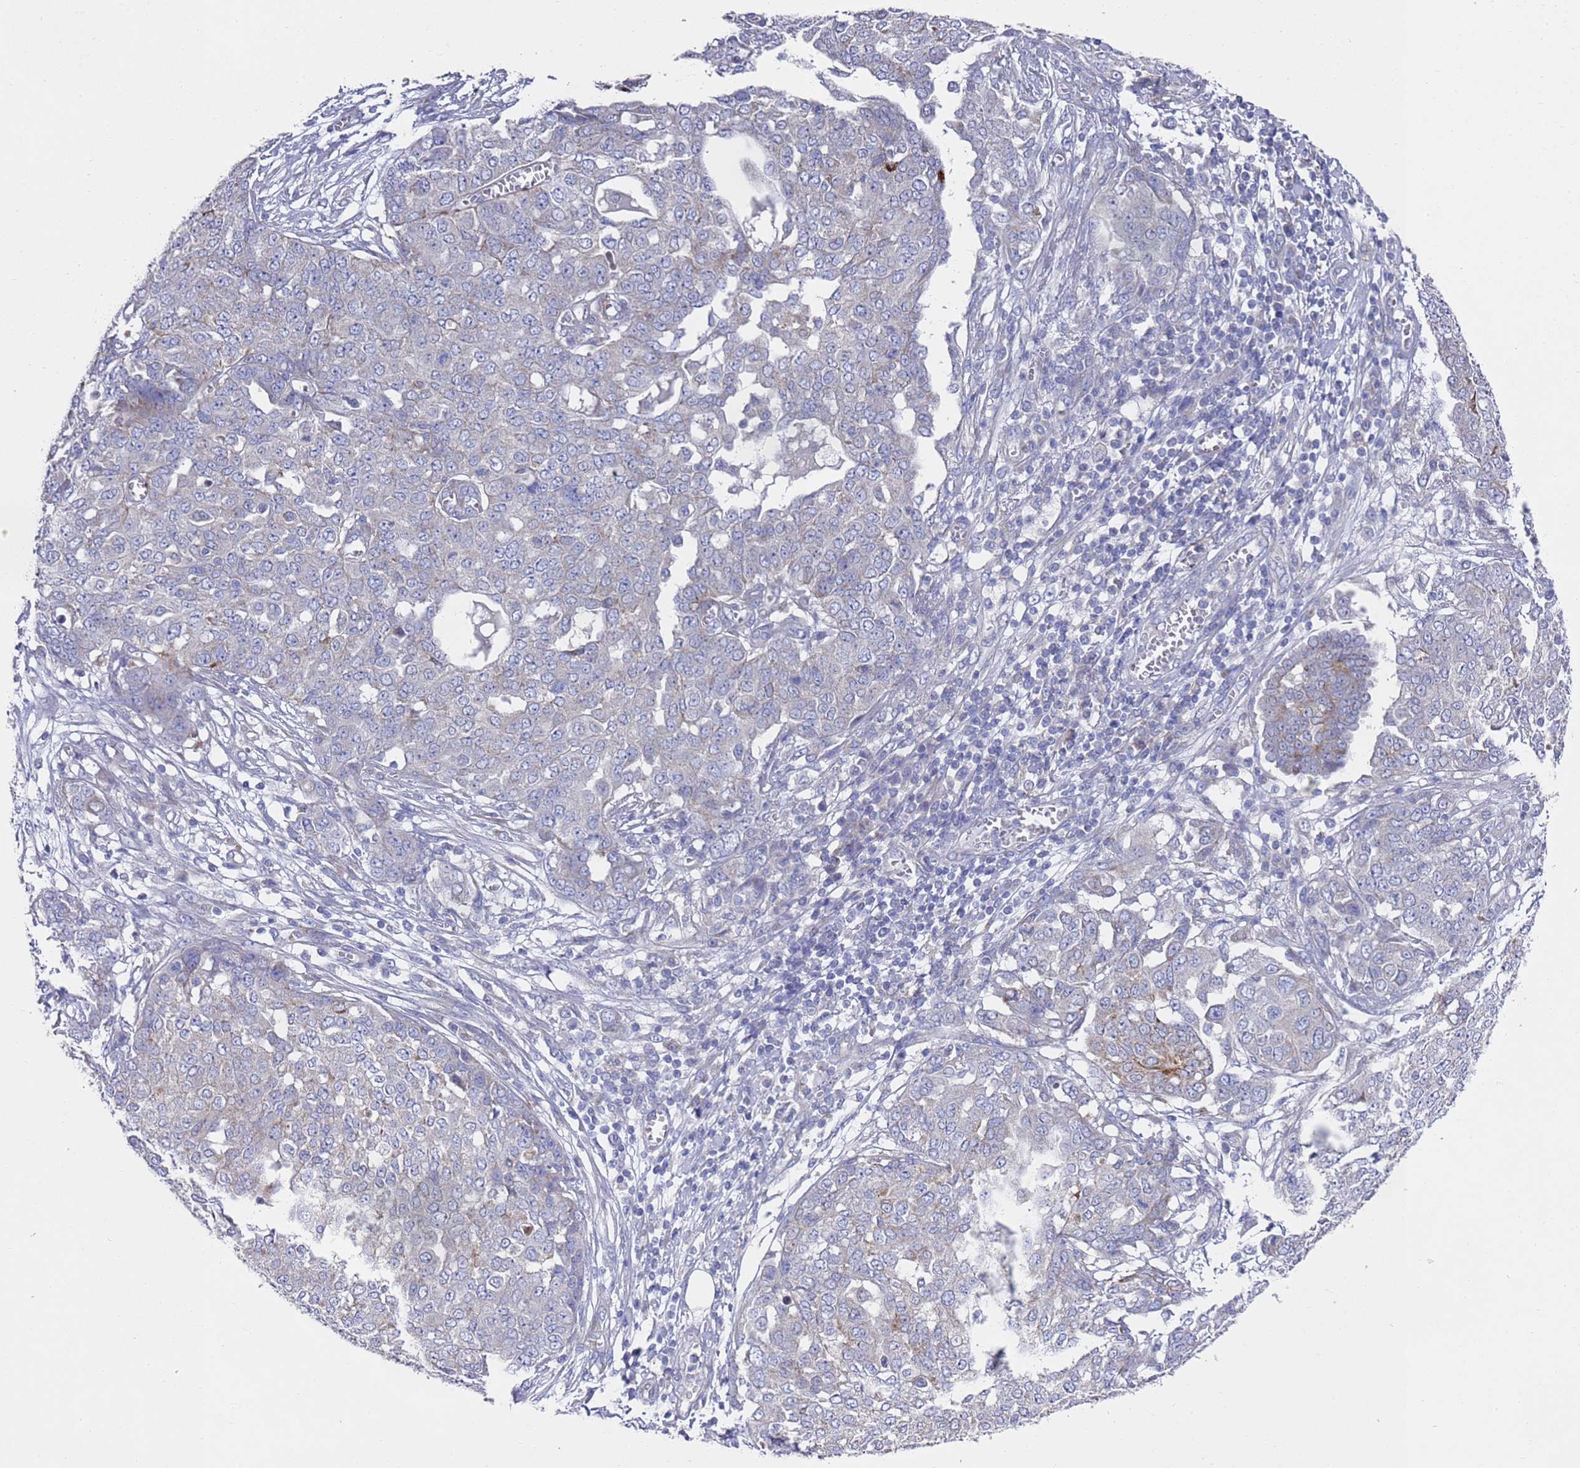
{"staining": {"intensity": "negative", "quantity": "none", "location": "none"}, "tissue": "ovarian cancer", "cell_type": "Tumor cells", "image_type": "cancer", "snomed": [{"axis": "morphology", "description": "Cystadenocarcinoma, serous, NOS"}, {"axis": "topography", "description": "Soft tissue"}, {"axis": "topography", "description": "Ovary"}], "caption": "Ovarian serous cystadenocarcinoma was stained to show a protein in brown. There is no significant staining in tumor cells.", "gene": "NPEPPS", "patient": {"sex": "female", "age": 57}}